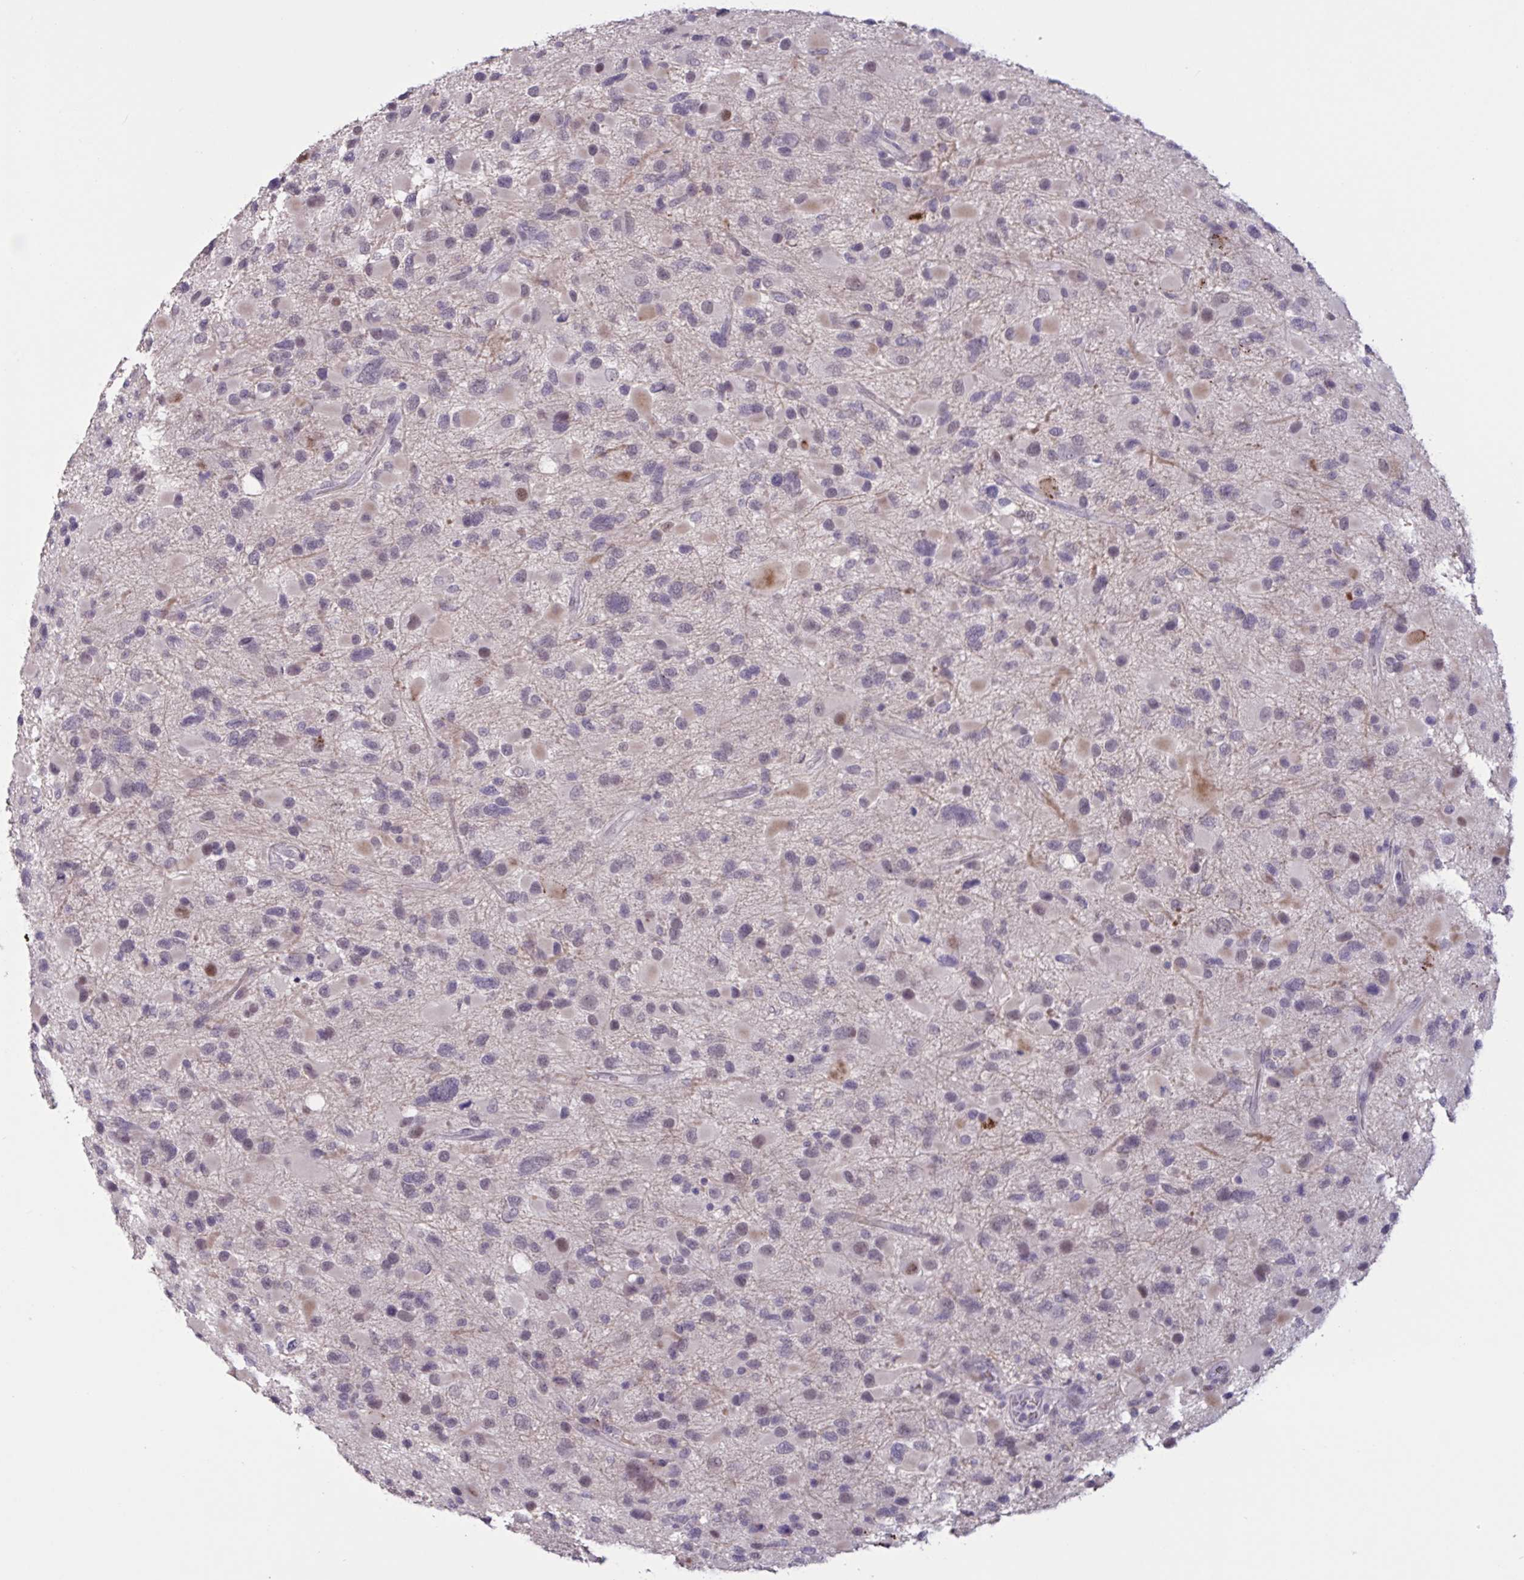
{"staining": {"intensity": "weak", "quantity": "<25%", "location": "nuclear"}, "tissue": "glioma", "cell_type": "Tumor cells", "image_type": "cancer", "snomed": [{"axis": "morphology", "description": "Glioma, malignant, Low grade"}, {"axis": "topography", "description": "Brain"}], "caption": "Malignant glioma (low-grade) was stained to show a protein in brown. There is no significant positivity in tumor cells. Brightfield microscopy of immunohistochemistry (IHC) stained with DAB (brown) and hematoxylin (blue), captured at high magnification.", "gene": "RFPL4B", "patient": {"sex": "female", "age": 32}}